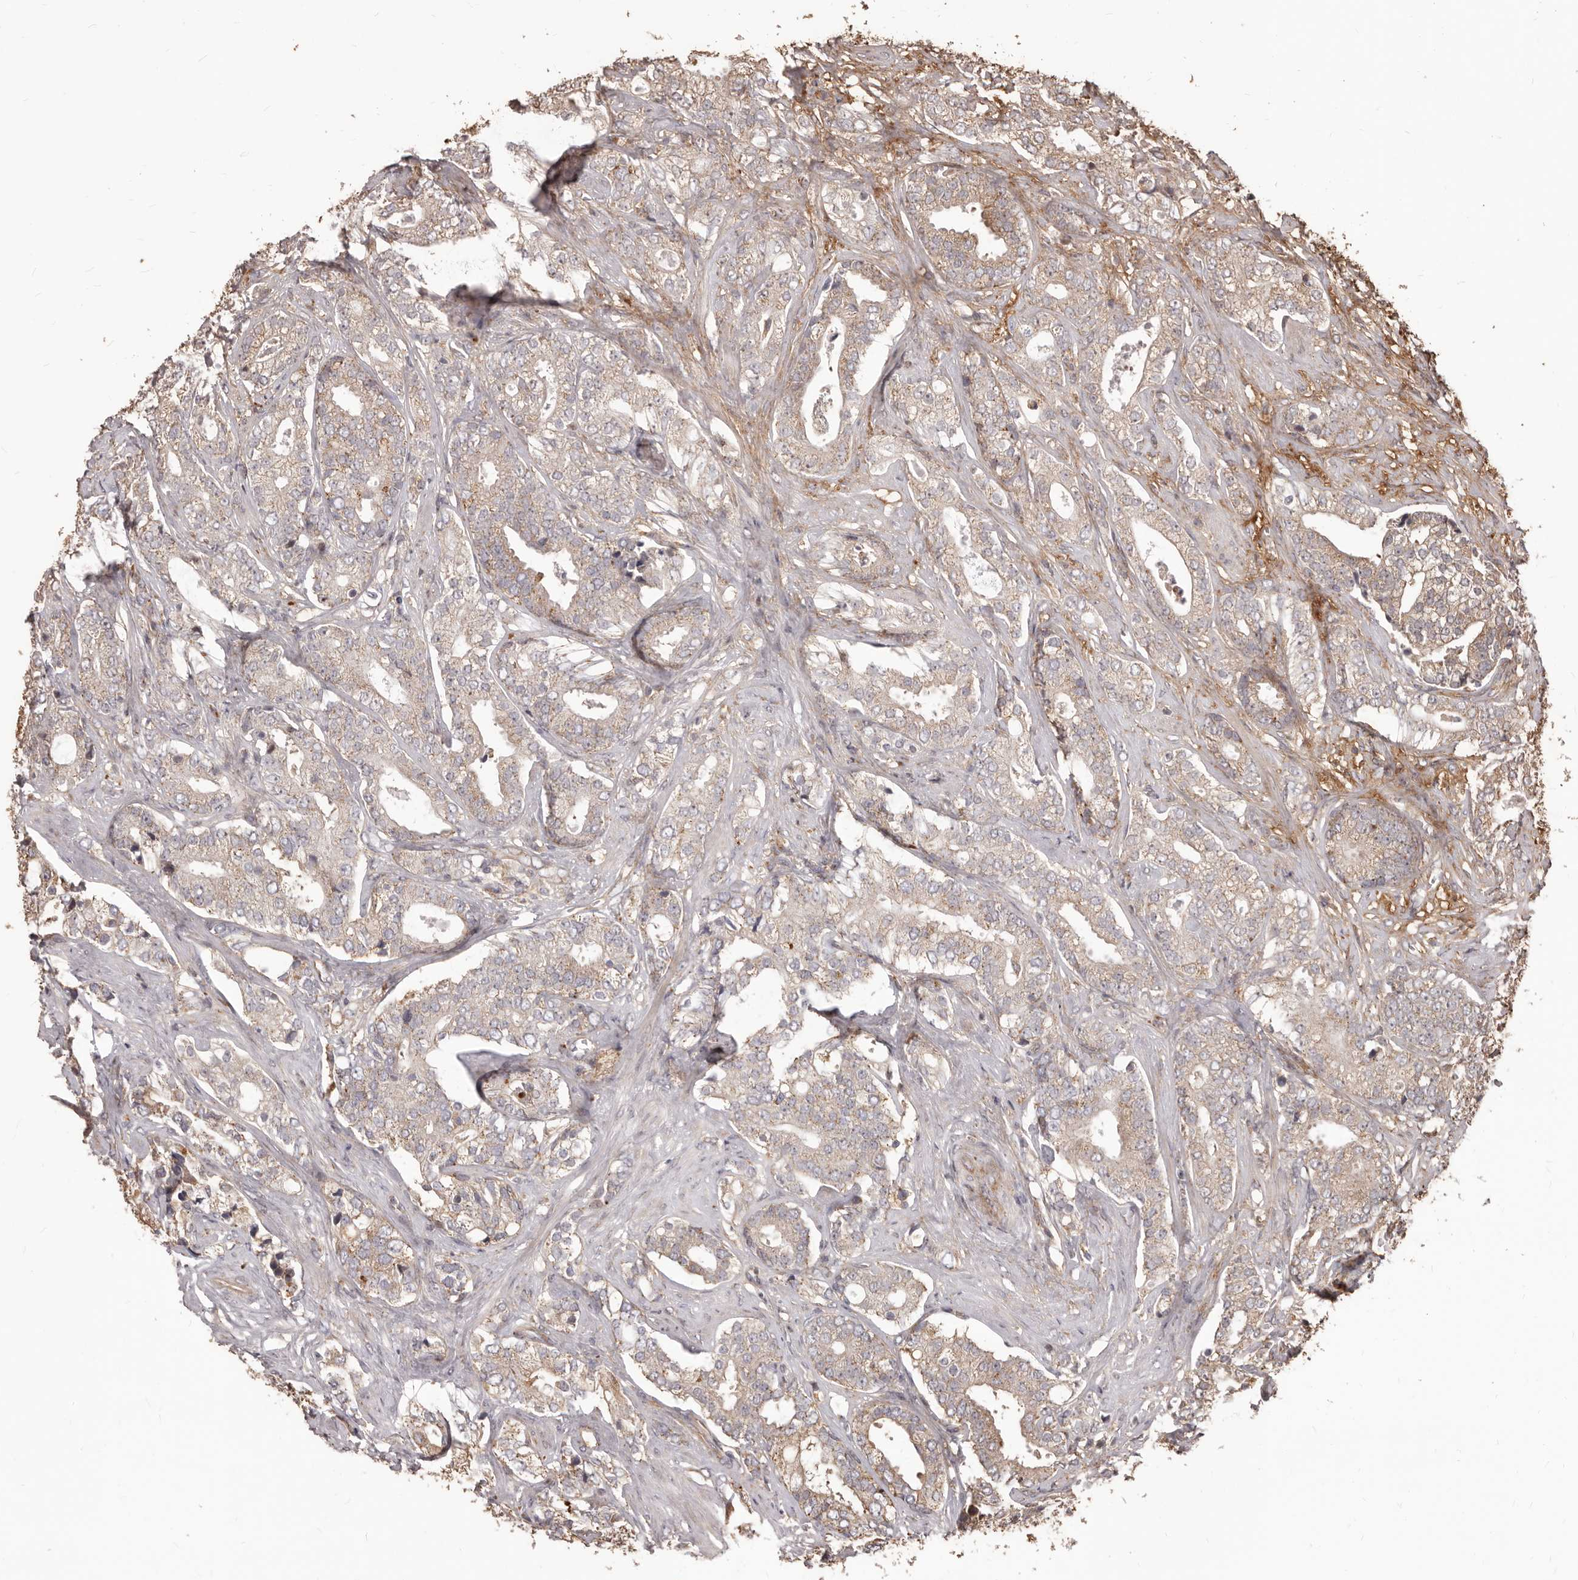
{"staining": {"intensity": "weak", "quantity": "25%-75%", "location": "cytoplasmic/membranous"}, "tissue": "prostate cancer", "cell_type": "Tumor cells", "image_type": "cancer", "snomed": [{"axis": "morphology", "description": "Adenocarcinoma, High grade"}, {"axis": "topography", "description": "Prostate and seminal vesicle, NOS"}], "caption": "Protein staining demonstrates weak cytoplasmic/membranous expression in about 25%-75% of tumor cells in prostate adenocarcinoma (high-grade).", "gene": "MTO1", "patient": {"sex": "male", "age": 67}}